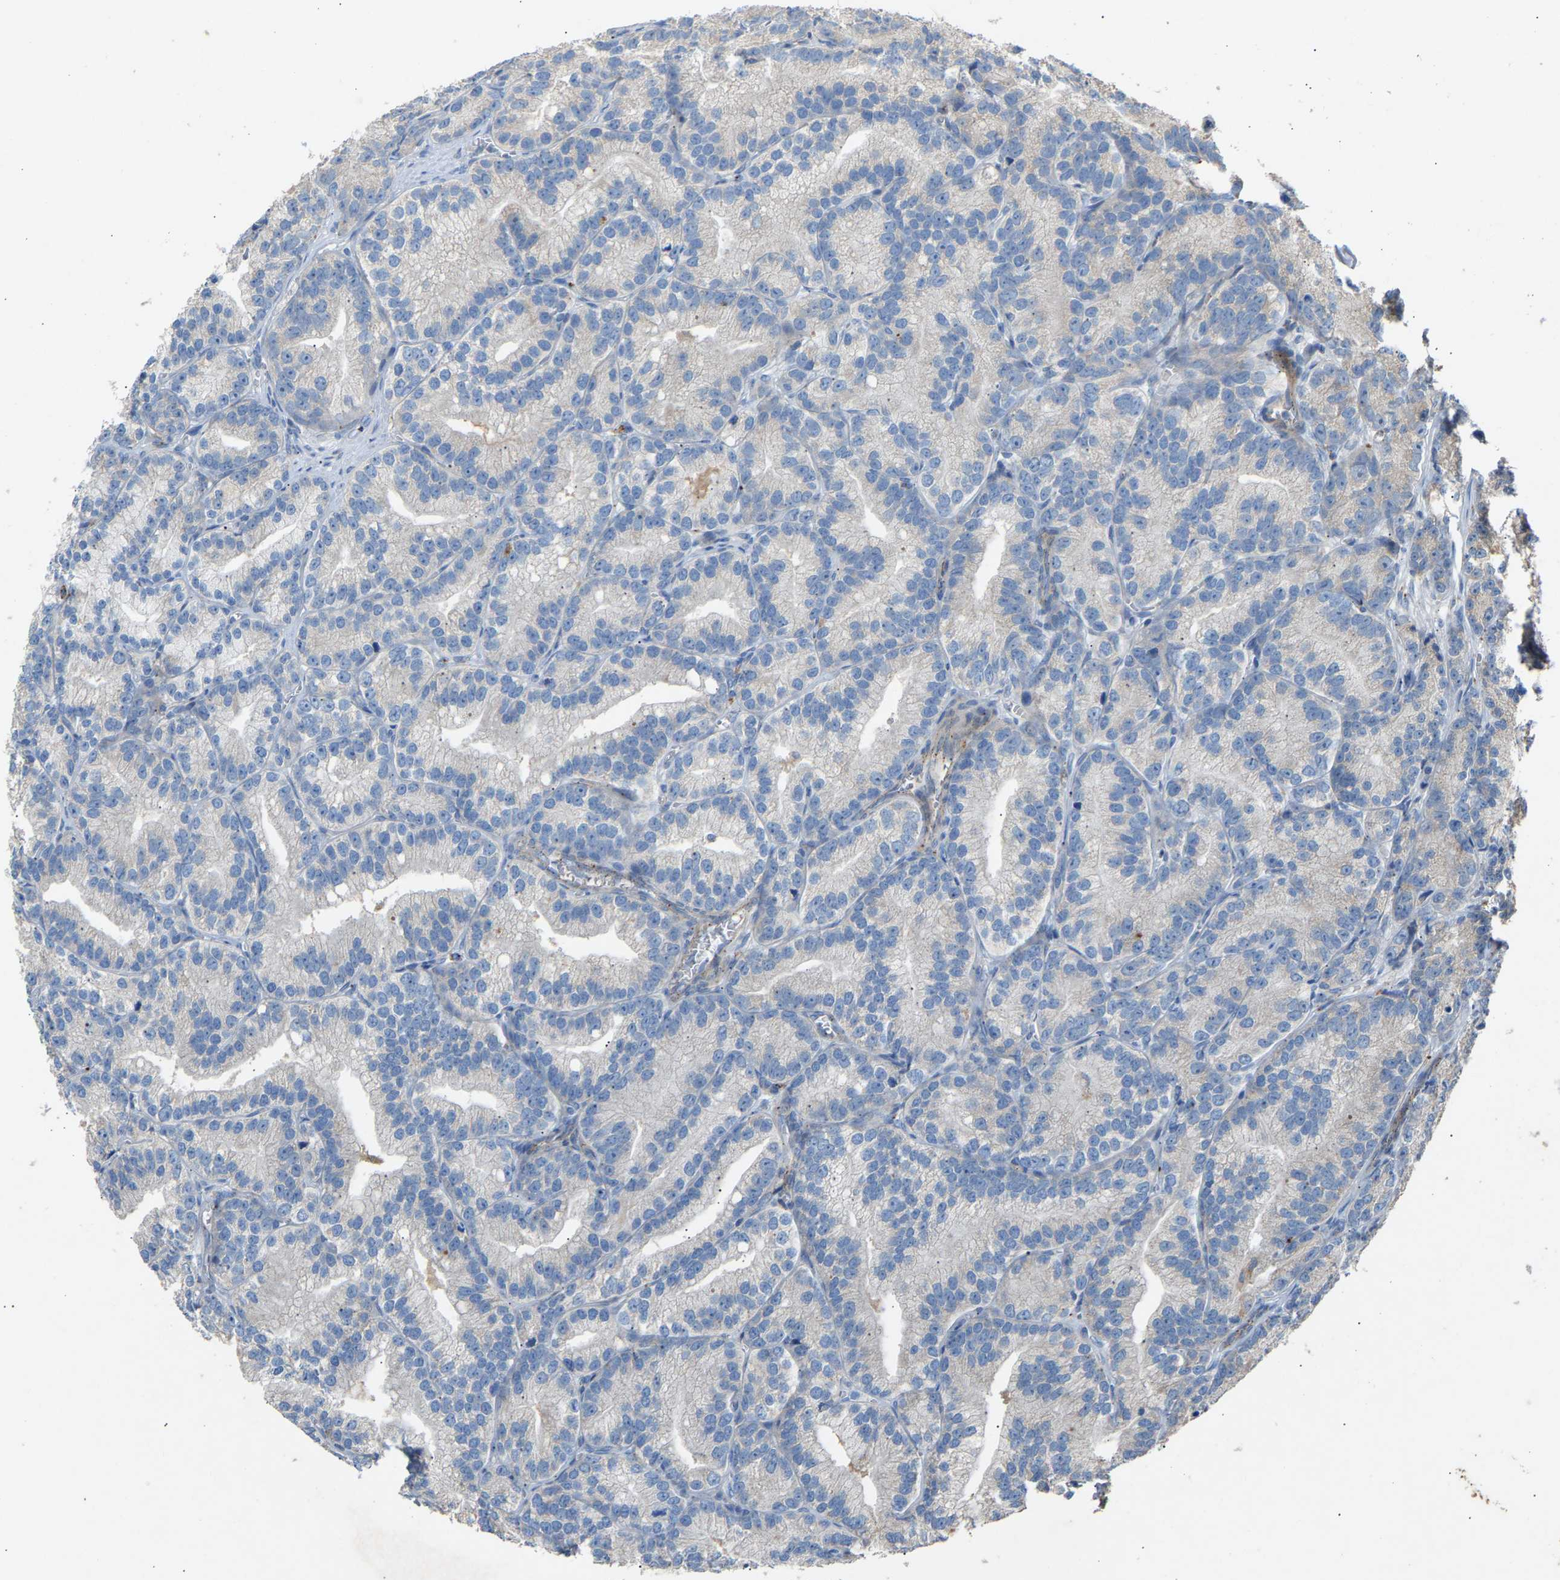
{"staining": {"intensity": "negative", "quantity": "none", "location": "none"}, "tissue": "prostate cancer", "cell_type": "Tumor cells", "image_type": "cancer", "snomed": [{"axis": "morphology", "description": "Adenocarcinoma, Low grade"}, {"axis": "topography", "description": "Prostate"}], "caption": "Immunohistochemistry of human prostate cancer (low-grade adenocarcinoma) displays no positivity in tumor cells.", "gene": "RGP1", "patient": {"sex": "male", "age": 89}}